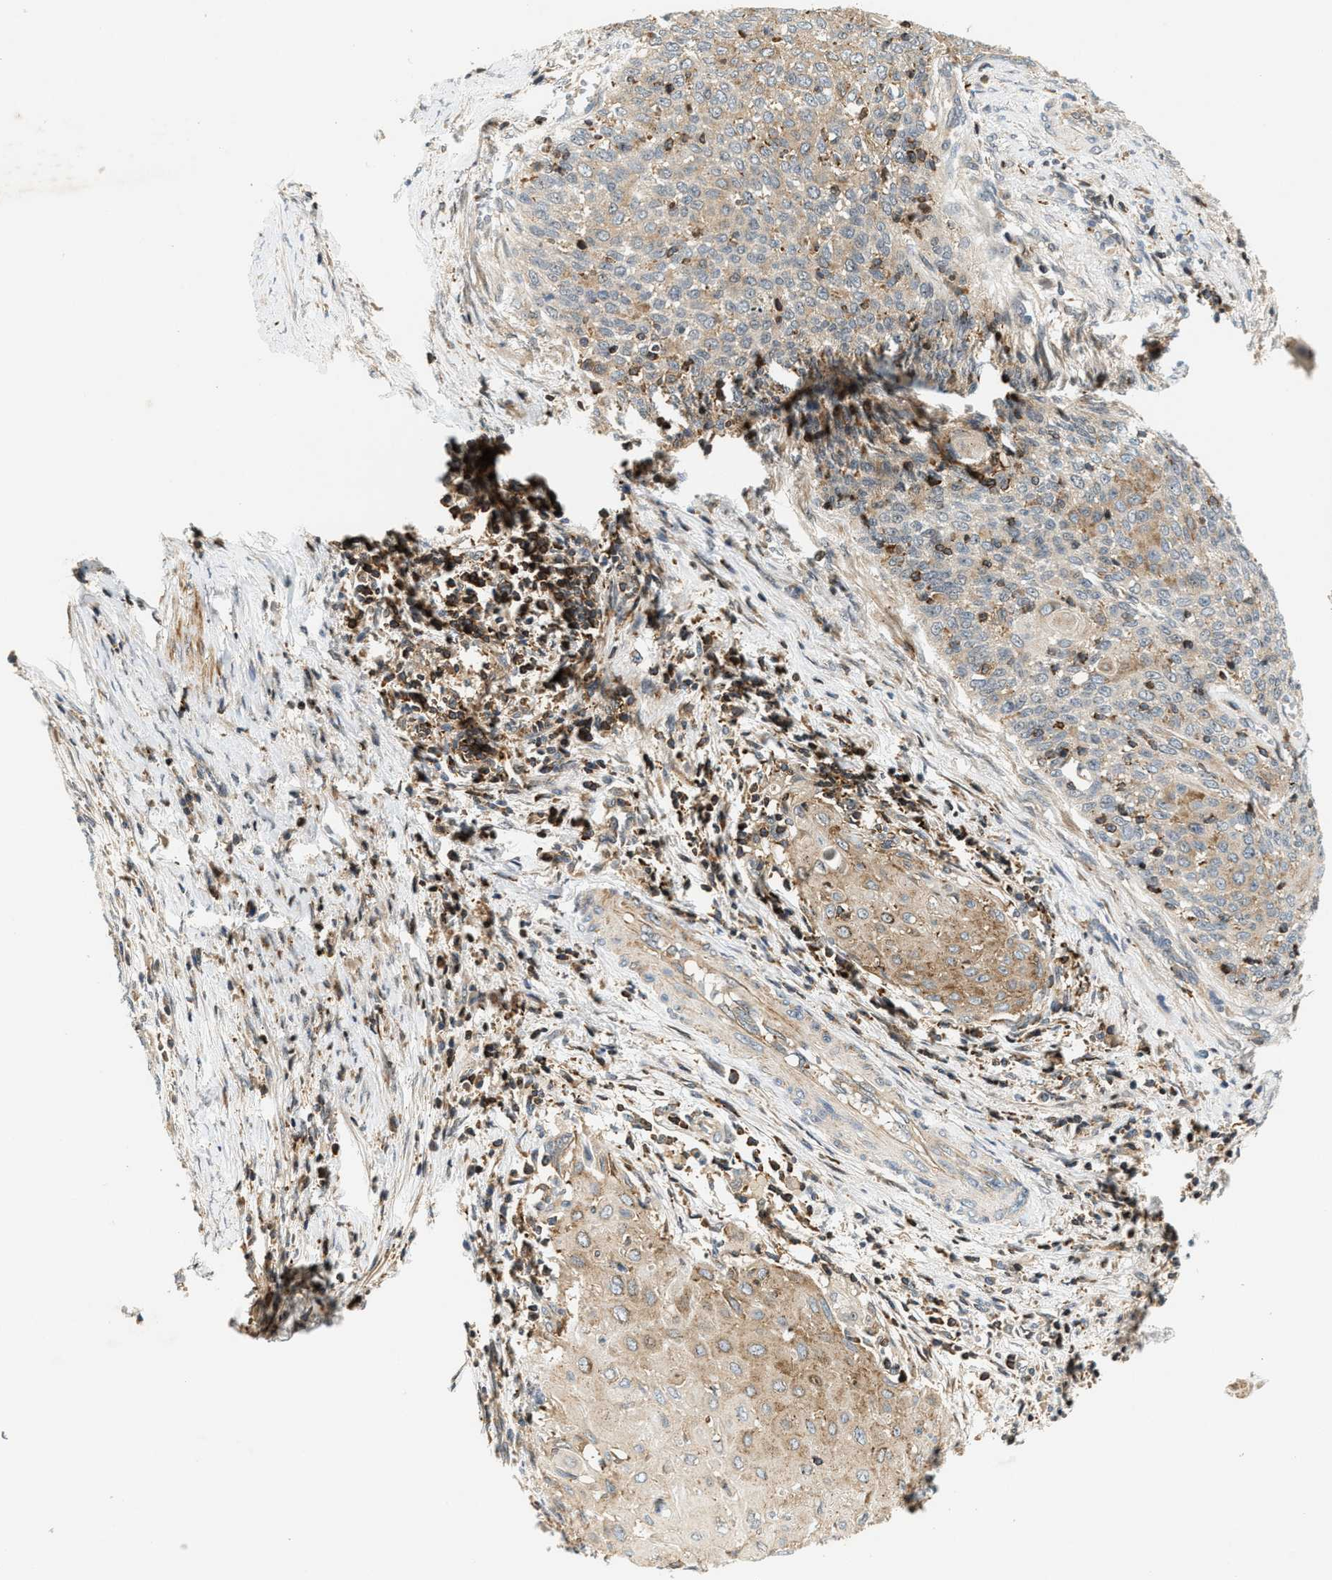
{"staining": {"intensity": "moderate", "quantity": ">75%", "location": "cytoplasmic/membranous"}, "tissue": "cervical cancer", "cell_type": "Tumor cells", "image_type": "cancer", "snomed": [{"axis": "morphology", "description": "Squamous cell carcinoma, NOS"}, {"axis": "topography", "description": "Cervix"}], "caption": "The image shows immunohistochemical staining of cervical squamous cell carcinoma. There is moderate cytoplasmic/membranous expression is seen in approximately >75% of tumor cells.", "gene": "SAMD9", "patient": {"sex": "female", "age": 39}}